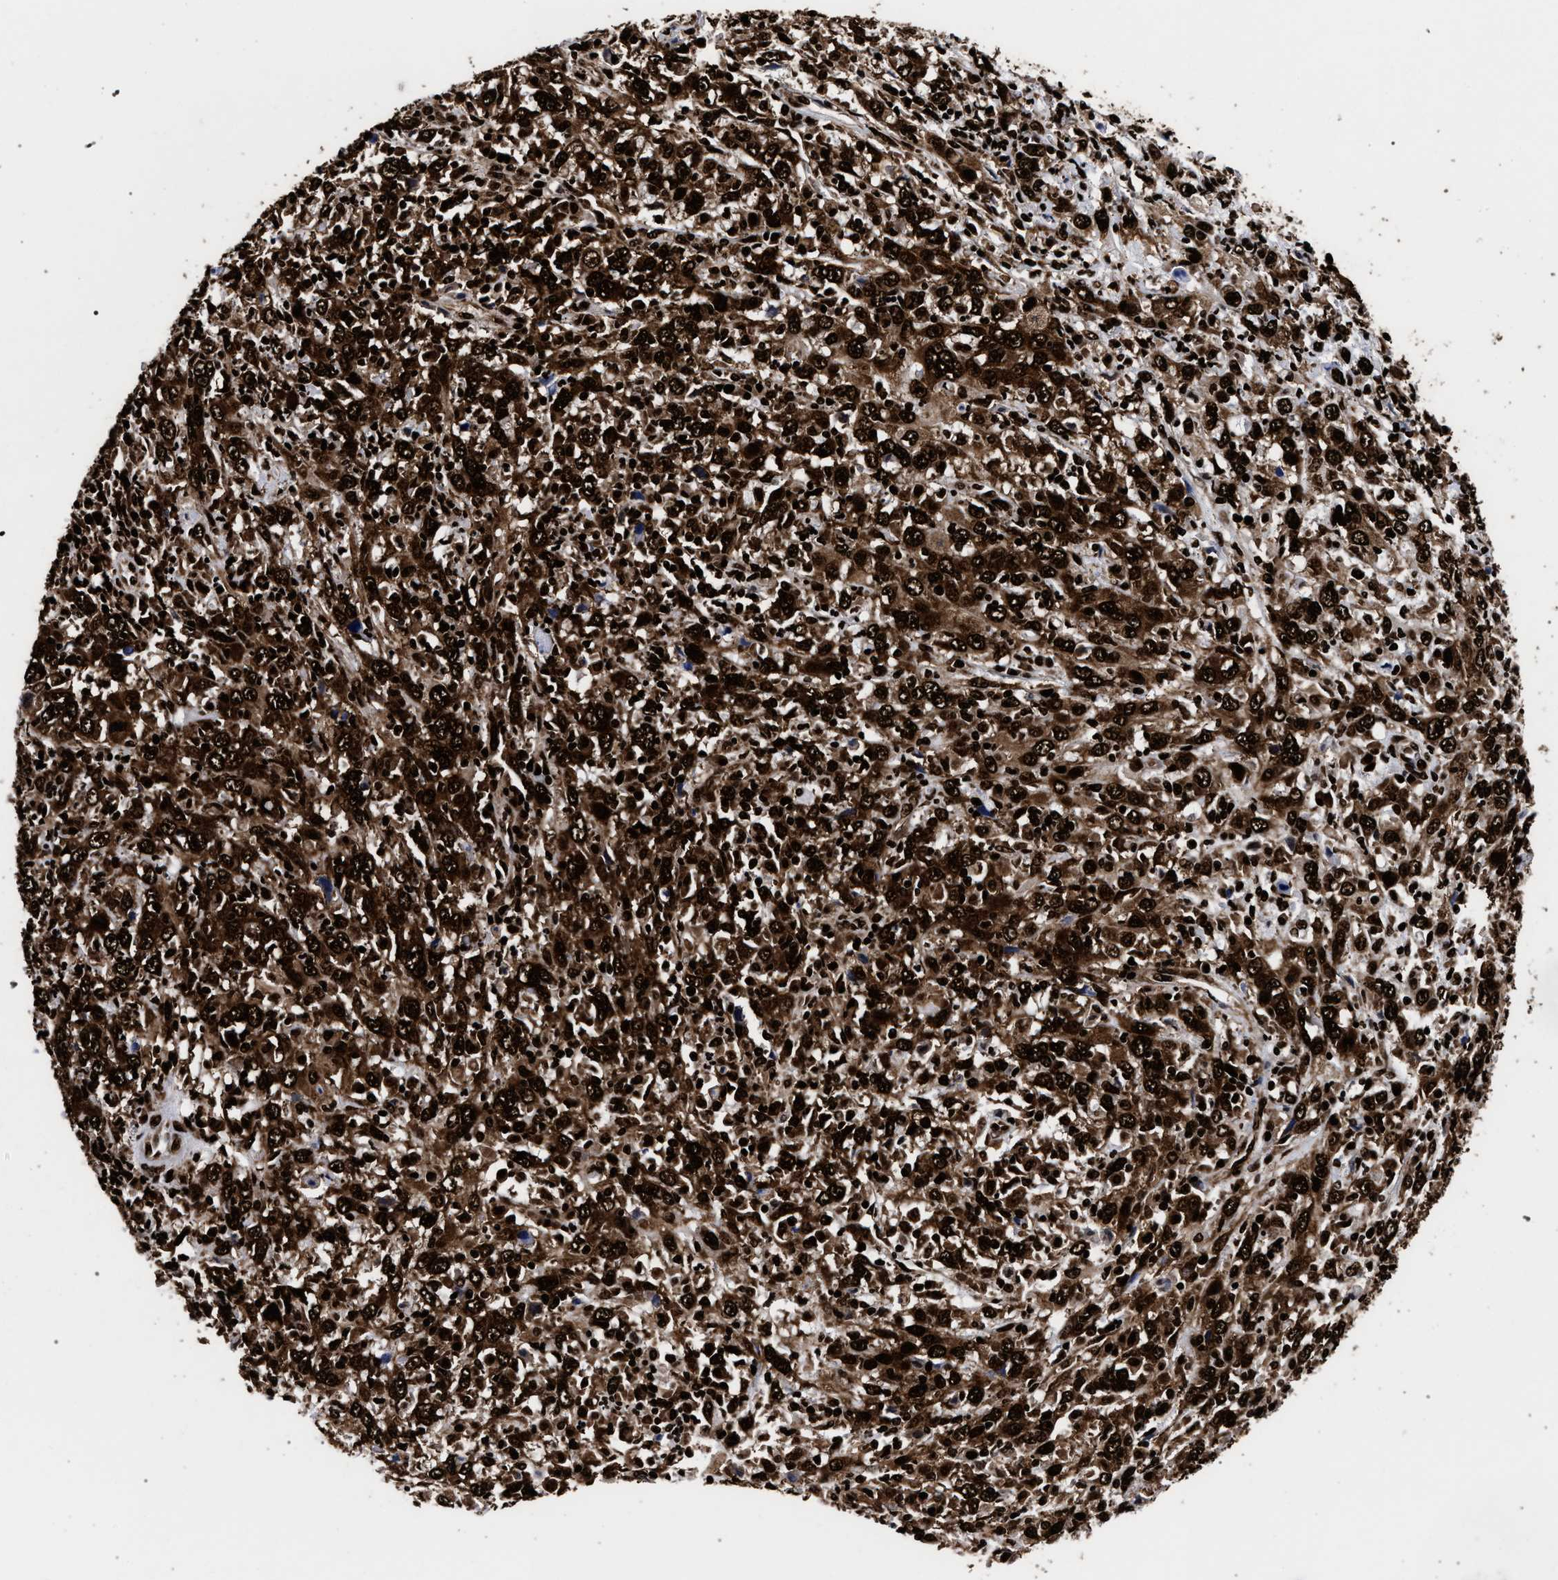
{"staining": {"intensity": "strong", "quantity": ">75%", "location": "cytoplasmic/membranous,nuclear"}, "tissue": "cervical cancer", "cell_type": "Tumor cells", "image_type": "cancer", "snomed": [{"axis": "morphology", "description": "Squamous cell carcinoma, NOS"}, {"axis": "topography", "description": "Cervix"}], "caption": "Immunohistochemical staining of human cervical cancer demonstrates high levels of strong cytoplasmic/membranous and nuclear protein expression in approximately >75% of tumor cells. The staining is performed using DAB (3,3'-diaminobenzidine) brown chromogen to label protein expression. The nuclei are counter-stained blue using hematoxylin.", "gene": "HNRNPA1", "patient": {"sex": "female", "age": 46}}